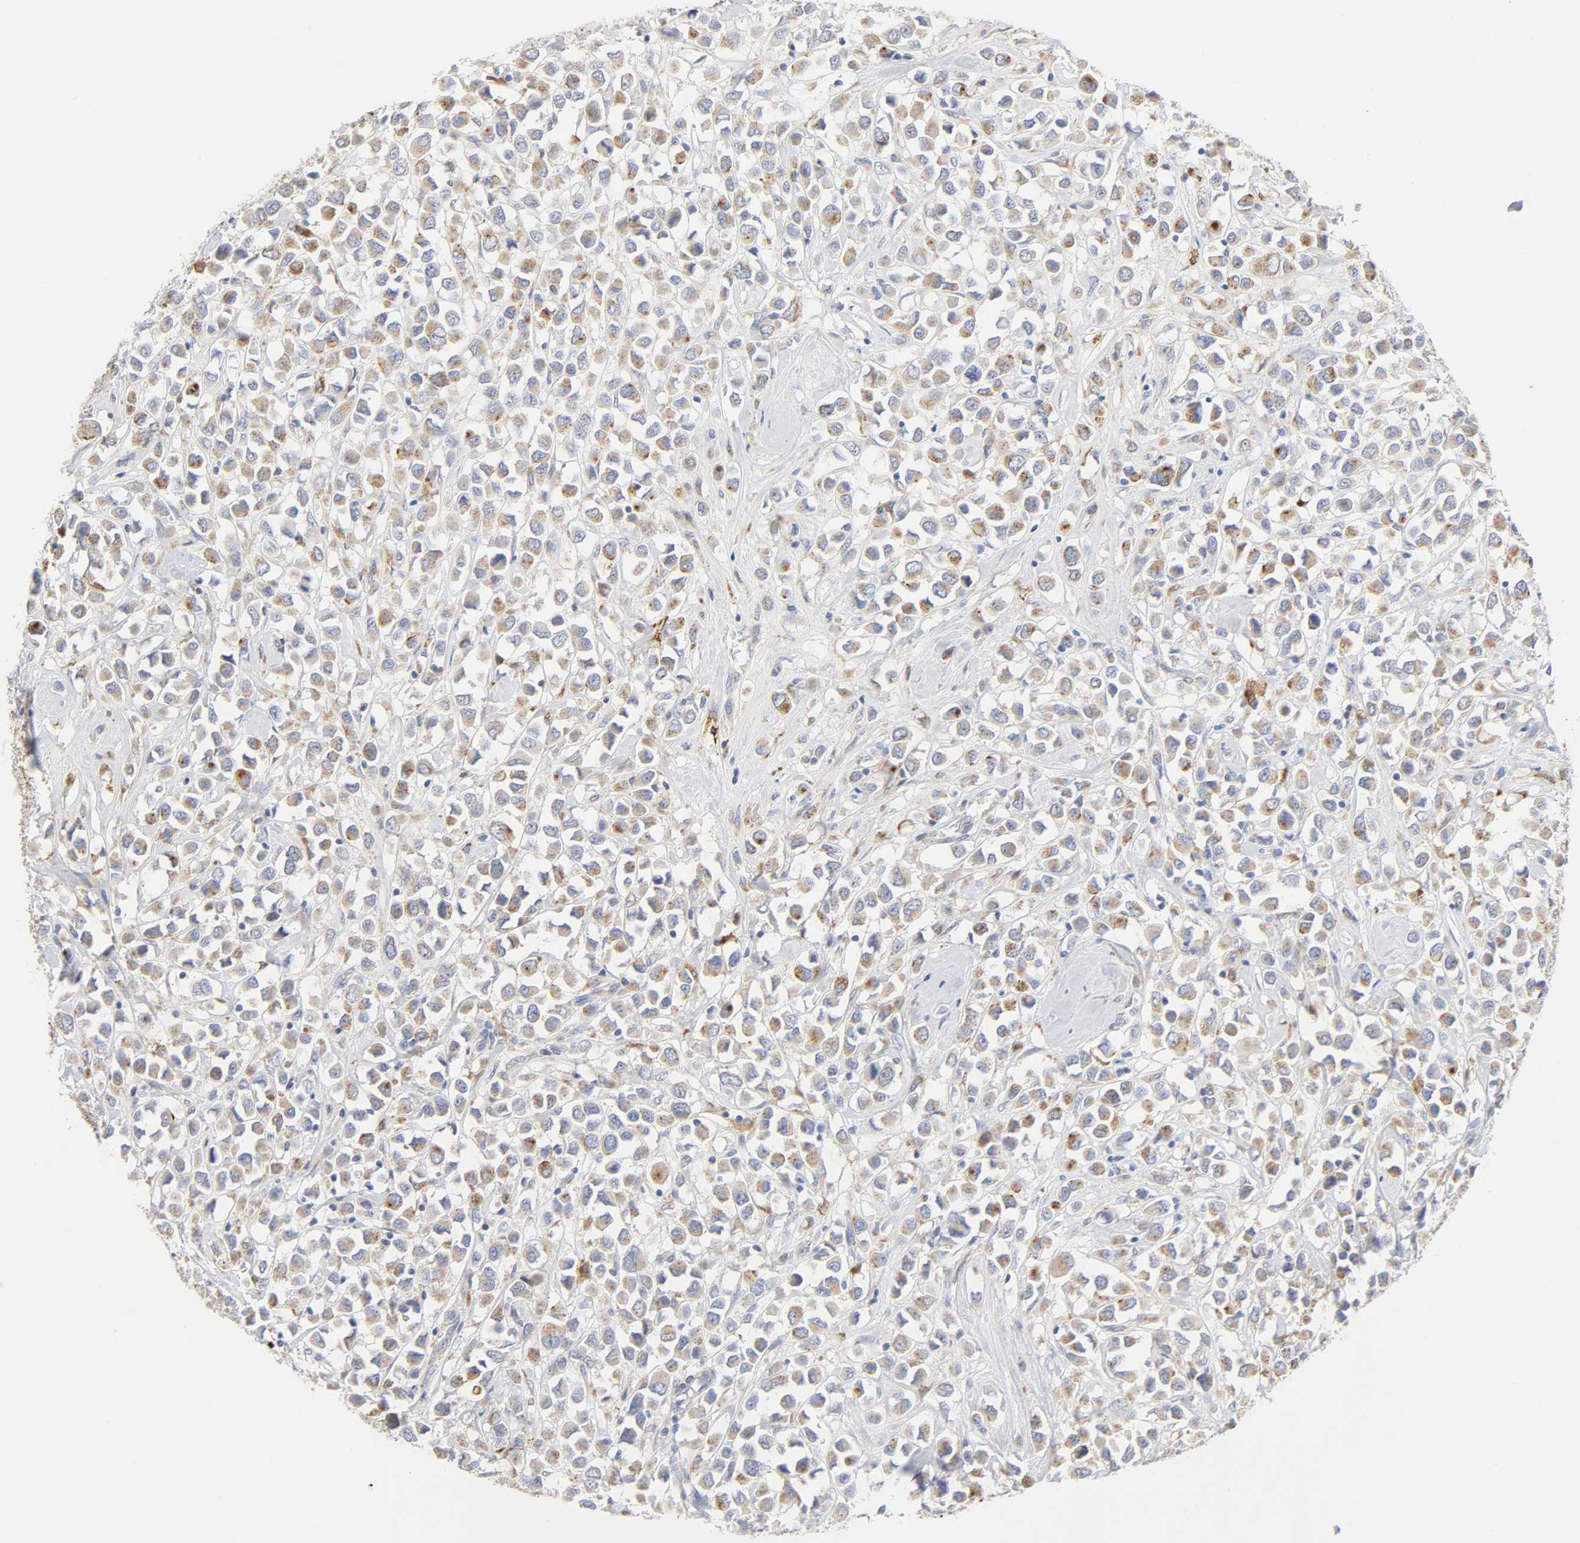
{"staining": {"intensity": "moderate", "quantity": ">75%", "location": "cytoplasmic/membranous"}, "tissue": "breast cancer", "cell_type": "Tumor cells", "image_type": "cancer", "snomed": [{"axis": "morphology", "description": "Duct carcinoma"}, {"axis": "topography", "description": "Breast"}], "caption": "Tumor cells display moderate cytoplasmic/membranous positivity in approximately >75% of cells in breast infiltrating ductal carcinoma. (IHC, brightfield microscopy, high magnification).", "gene": "MAGEB17", "patient": {"sex": "female", "age": 61}}